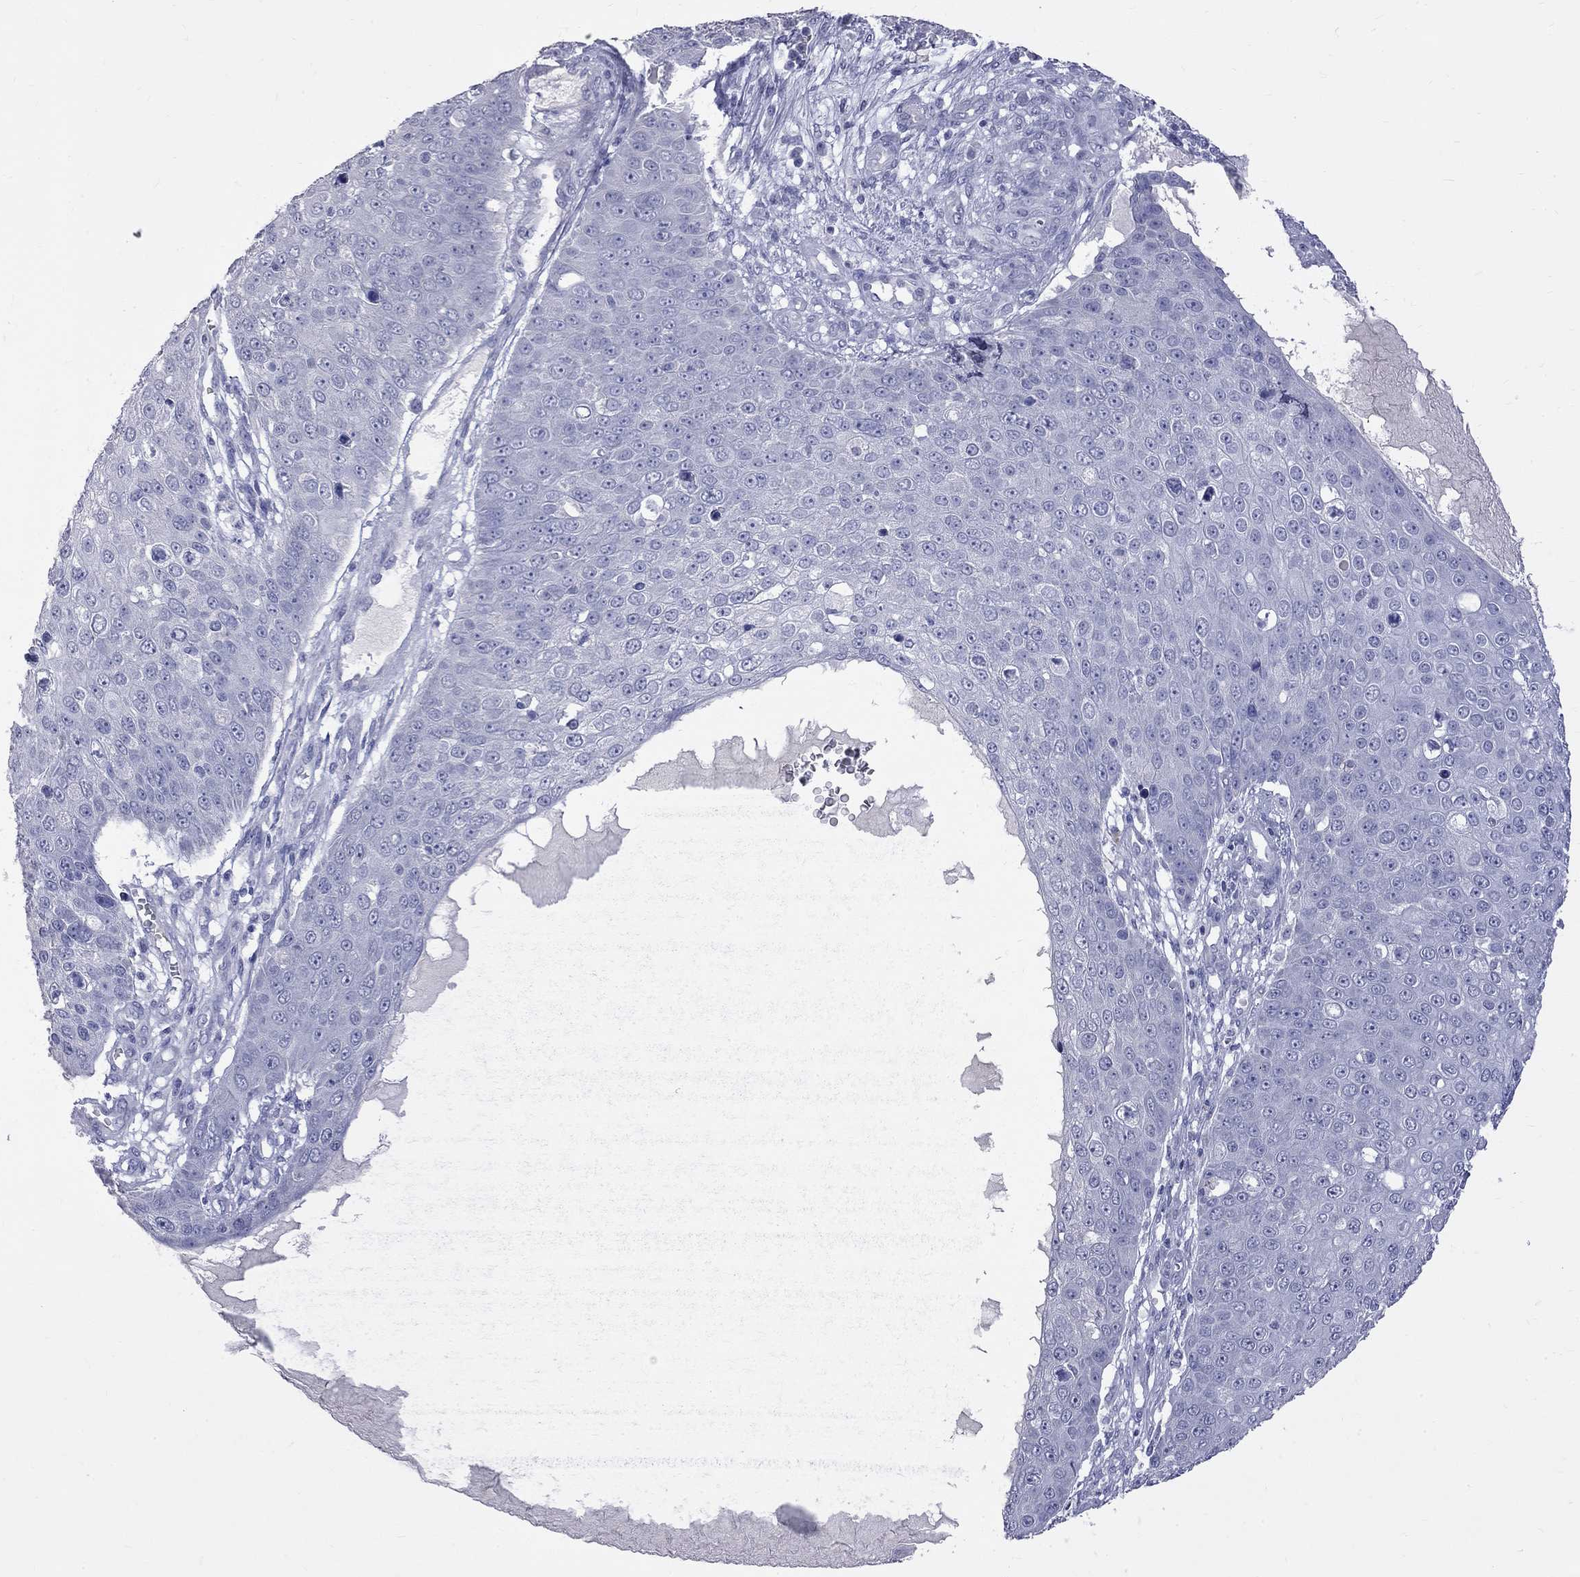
{"staining": {"intensity": "negative", "quantity": "none", "location": "none"}, "tissue": "skin cancer", "cell_type": "Tumor cells", "image_type": "cancer", "snomed": [{"axis": "morphology", "description": "Squamous cell carcinoma, NOS"}, {"axis": "topography", "description": "Skin"}], "caption": "A high-resolution image shows IHC staining of skin cancer, which shows no significant positivity in tumor cells. (DAB immunohistochemistry visualized using brightfield microscopy, high magnification).", "gene": "KCND2", "patient": {"sex": "male", "age": 71}}